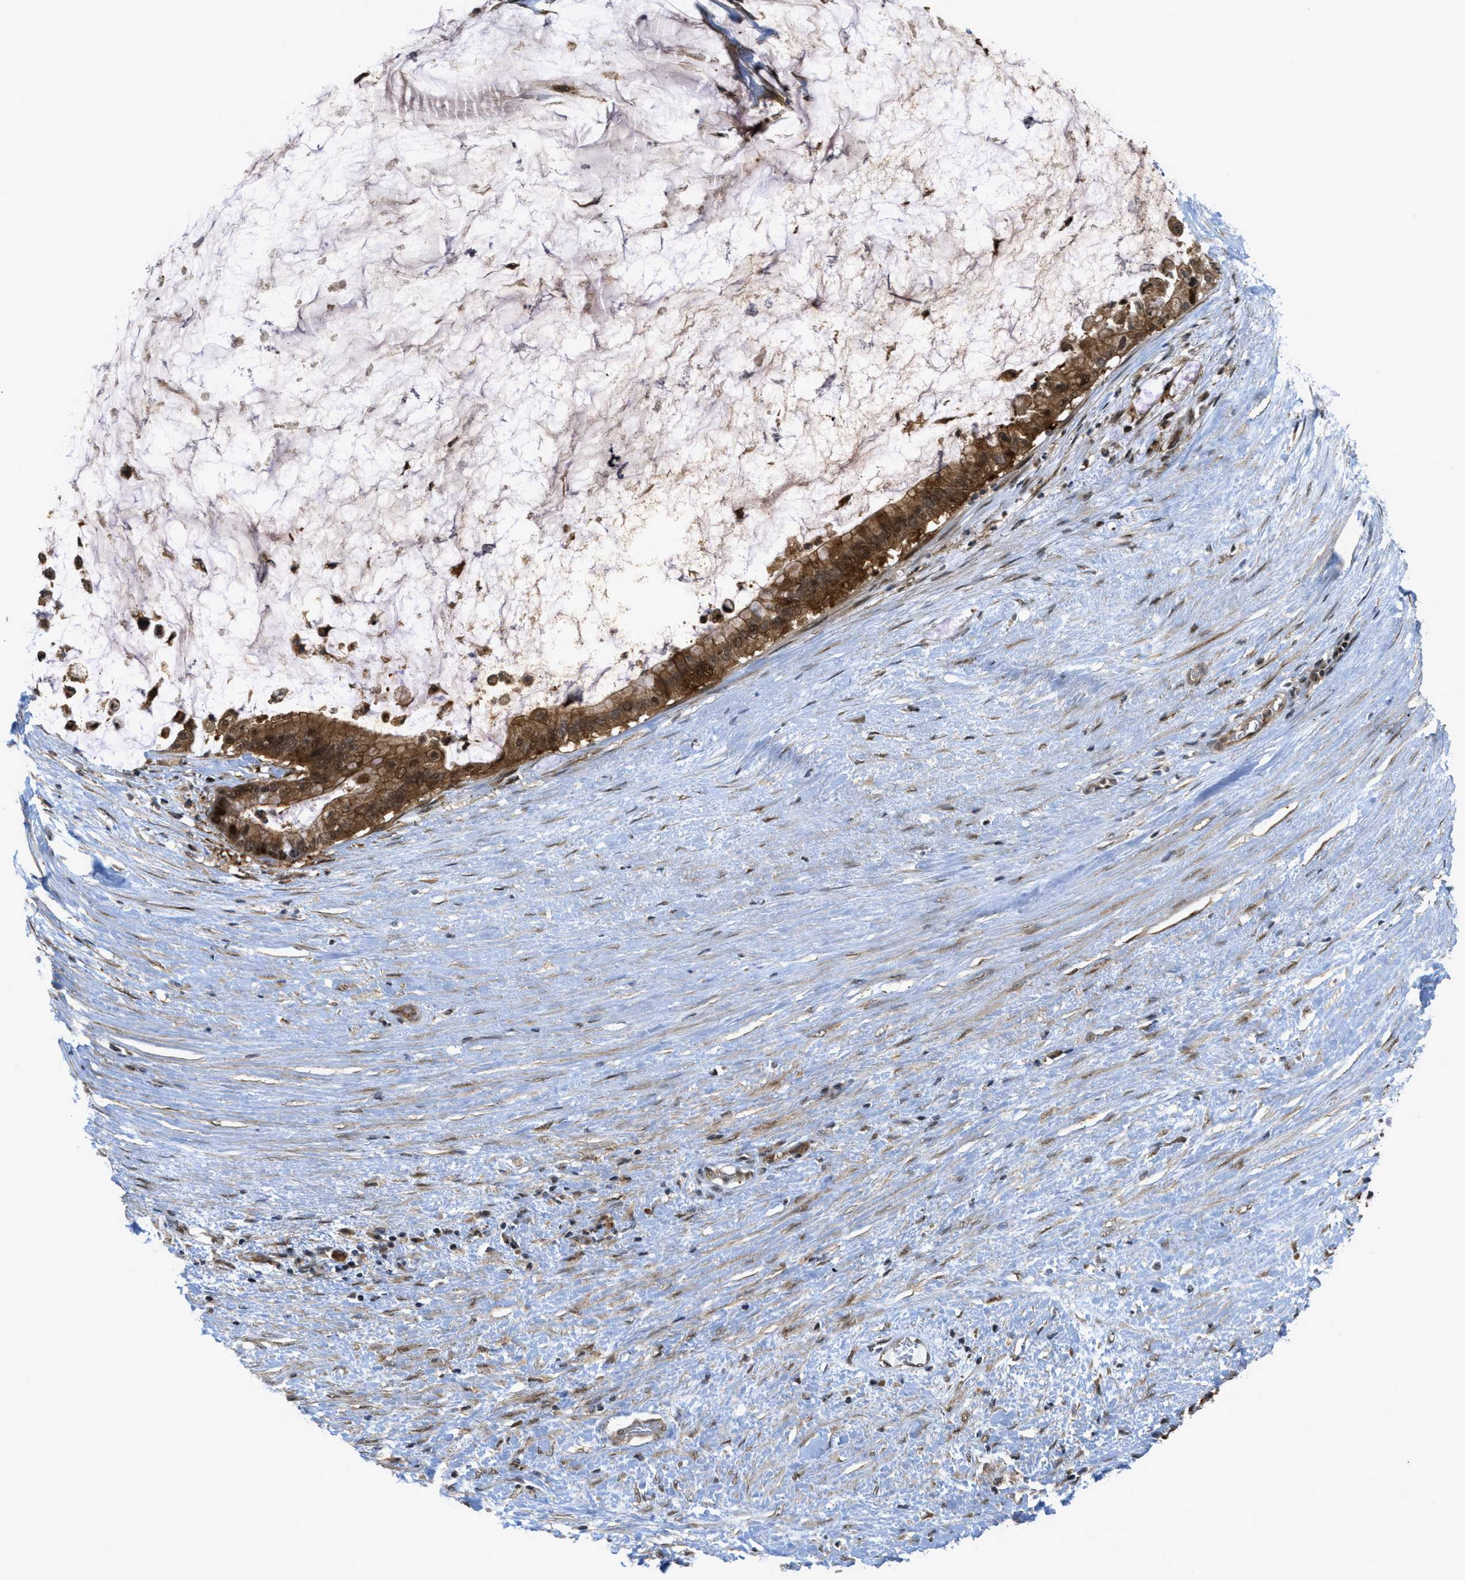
{"staining": {"intensity": "moderate", "quantity": ">75%", "location": "cytoplasmic/membranous"}, "tissue": "pancreatic cancer", "cell_type": "Tumor cells", "image_type": "cancer", "snomed": [{"axis": "morphology", "description": "Adenocarcinoma, NOS"}, {"axis": "topography", "description": "Pancreas"}], "caption": "Pancreatic cancer was stained to show a protein in brown. There is medium levels of moderate cytoplasmic/membranous positivity in approximately >75% of tumor cells.", "gene": "DNAJC28", "patient": {"sex": "male", "age": 41}}